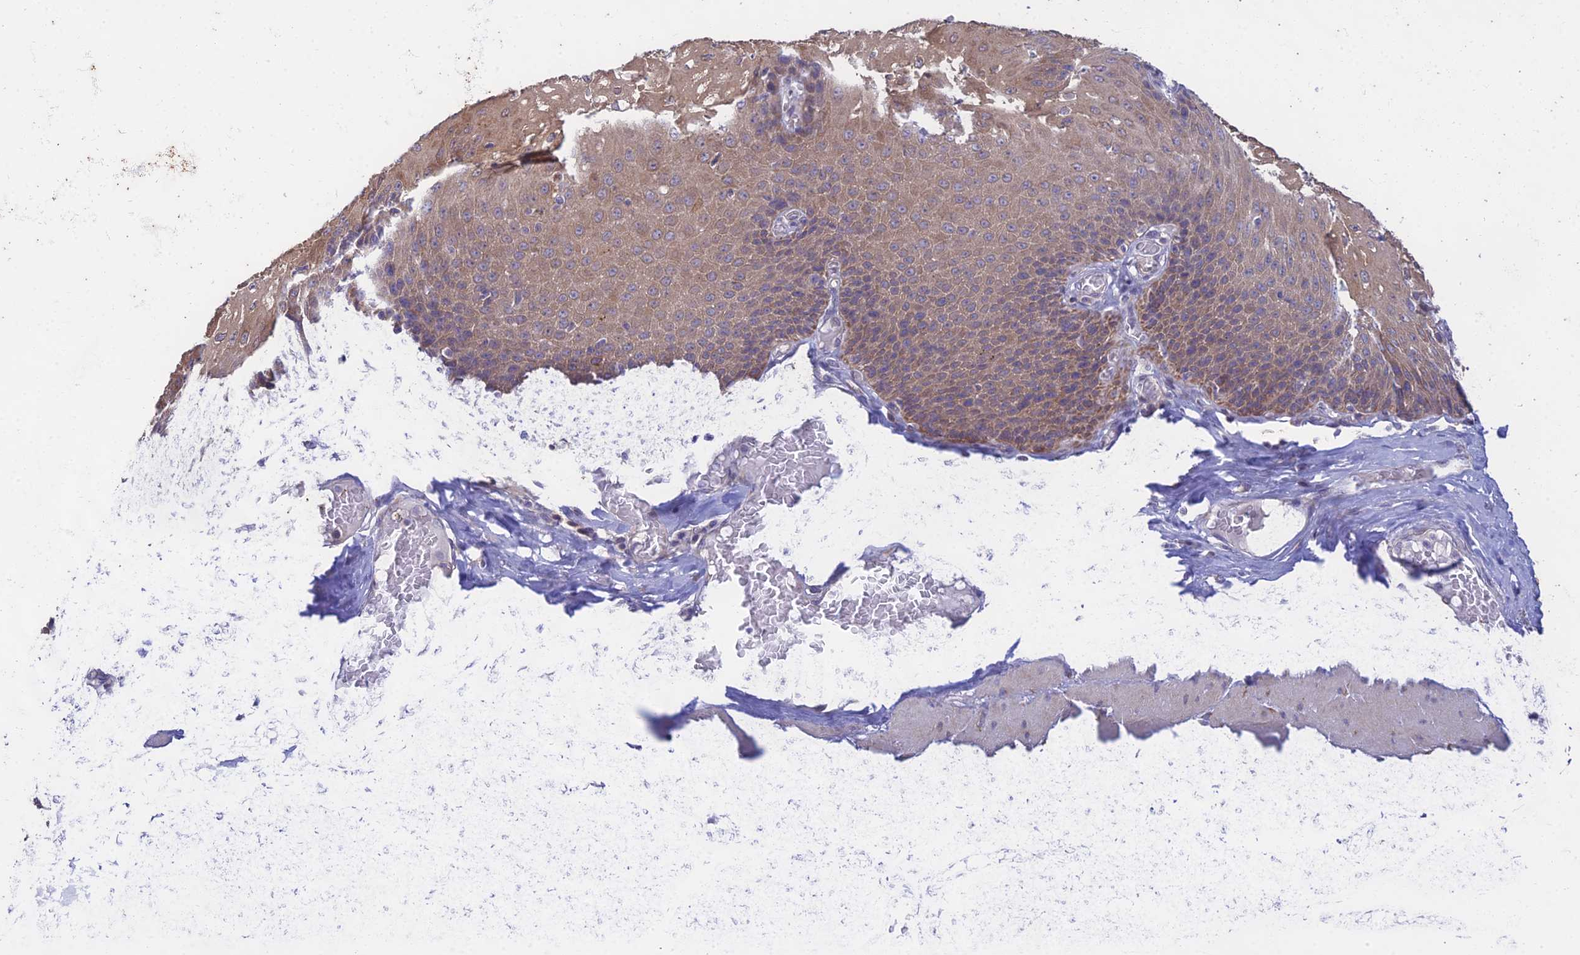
{"staining": {"intensity": "moderate", "quantity": ">75%", "location": "cytoplasmic/membranous"}, "tissue": "esophagus", "cell_type": "Squamous epithelial cells", "image_type": "normal", "snomed": [{"axis": "morphology", "description": "Normal tissue, NOS"}, {"axis": "topography", "description": "Esophagus"}], "caption": "A high-resolution image shows immunohistochemistry staining of normal esophagus, which reveals moderate cytoplasmic/membranous positivity in about >75% of squamous epithelial cells.", "gene": "PTCD2", "patient": {"sex": "male", "age": 60}}